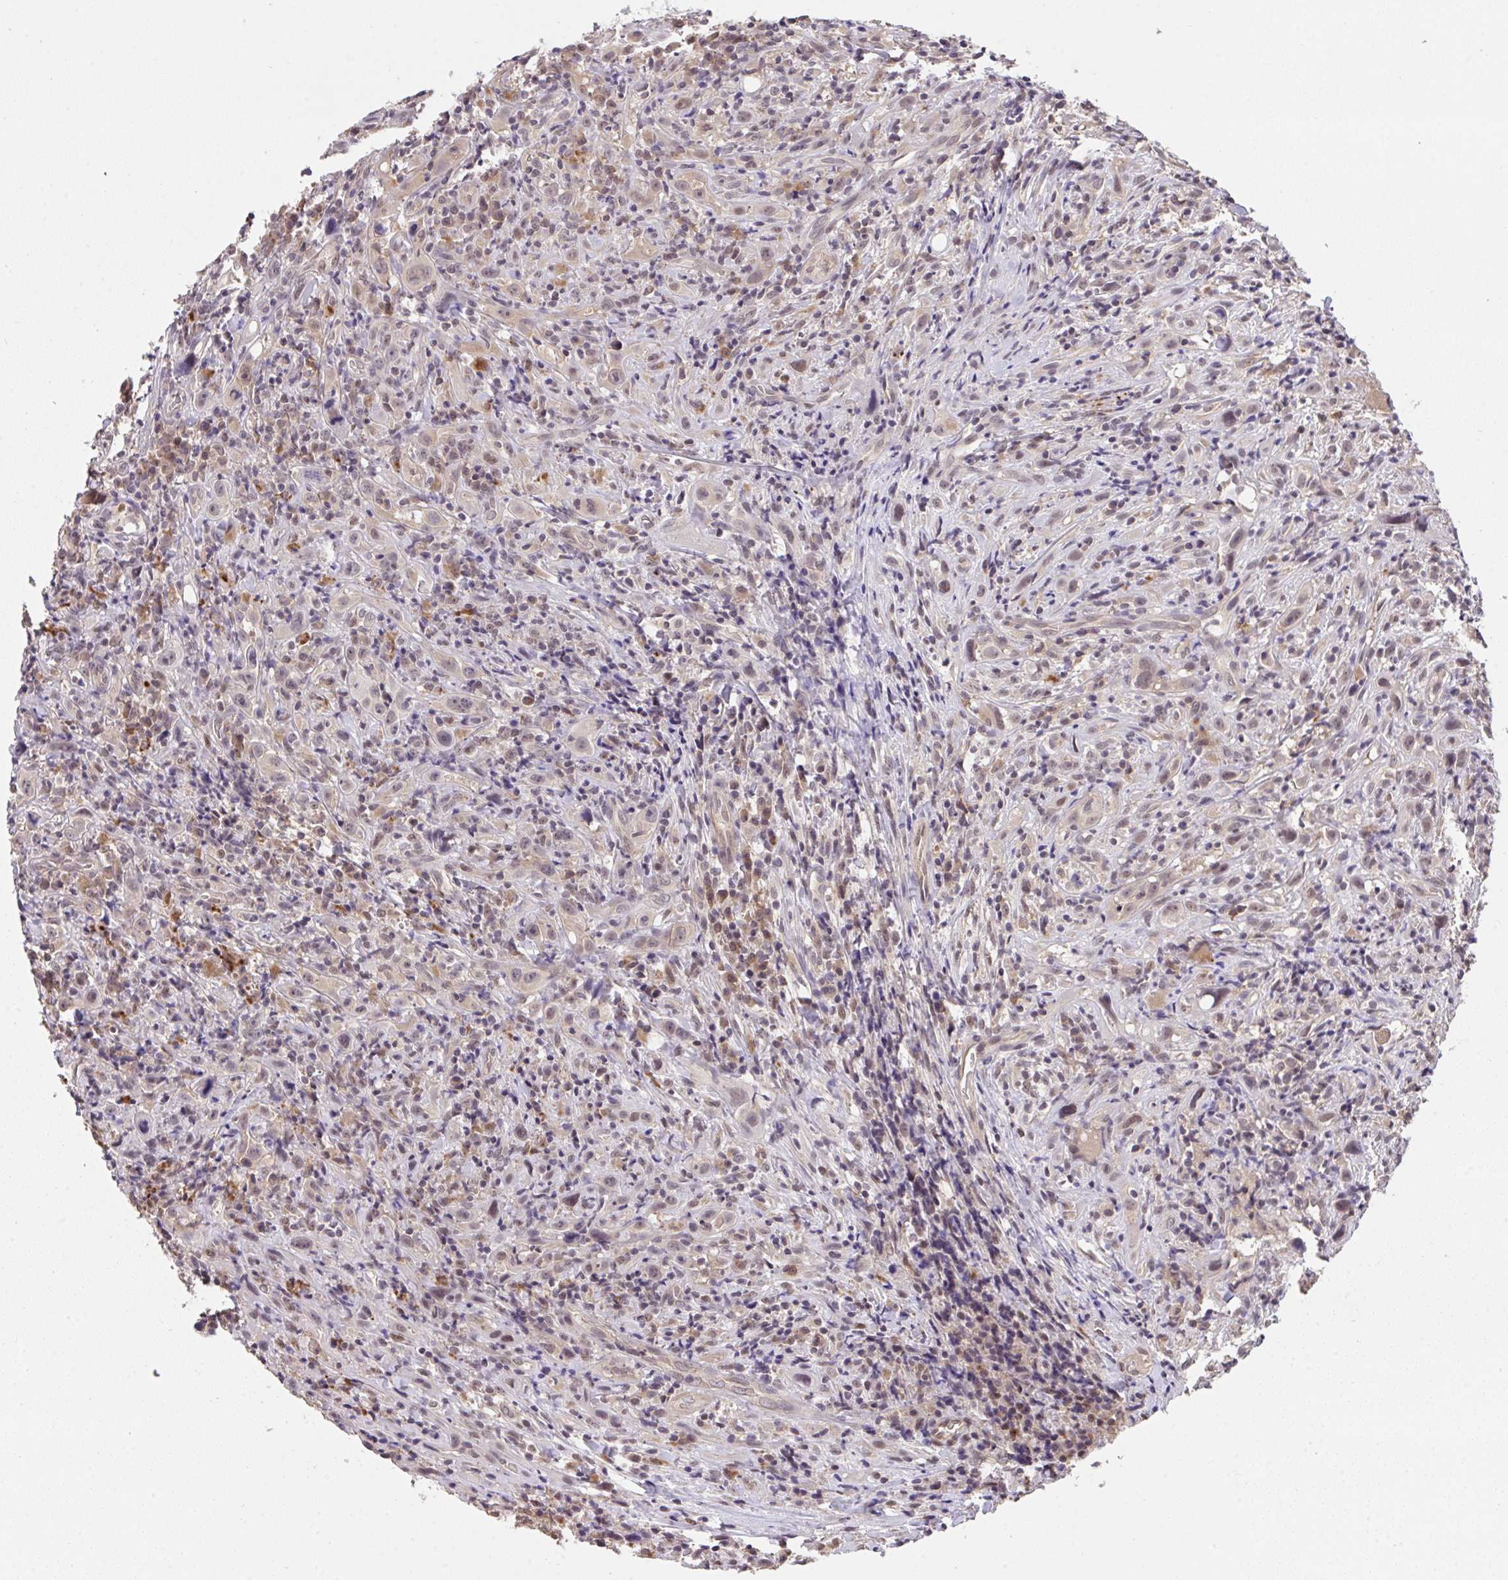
{"staining": {"intensity": "weak", "quantity": "25%-75%", "location": "cytoplasmic/membranous,nuclear"}, "tissue": "head and neck cancer", "cell_type": "Tumor cells", "image_type": "cancer", "snomed": [{"axis": "morphology", "description": "Squamous cell carcinoma, NOS"}, {"axis": "topography", "description": "Head-Neck"}], "caption": "Brown immunohistochemical staining in human head and neck squamous cell carcinoma demonstrates weak cytoplasmic/membranous and nuclear expression in about 25%-75% of tumor cells.", "gene": "C12orf57", "patient": {"sex": "female", "age": 95}}